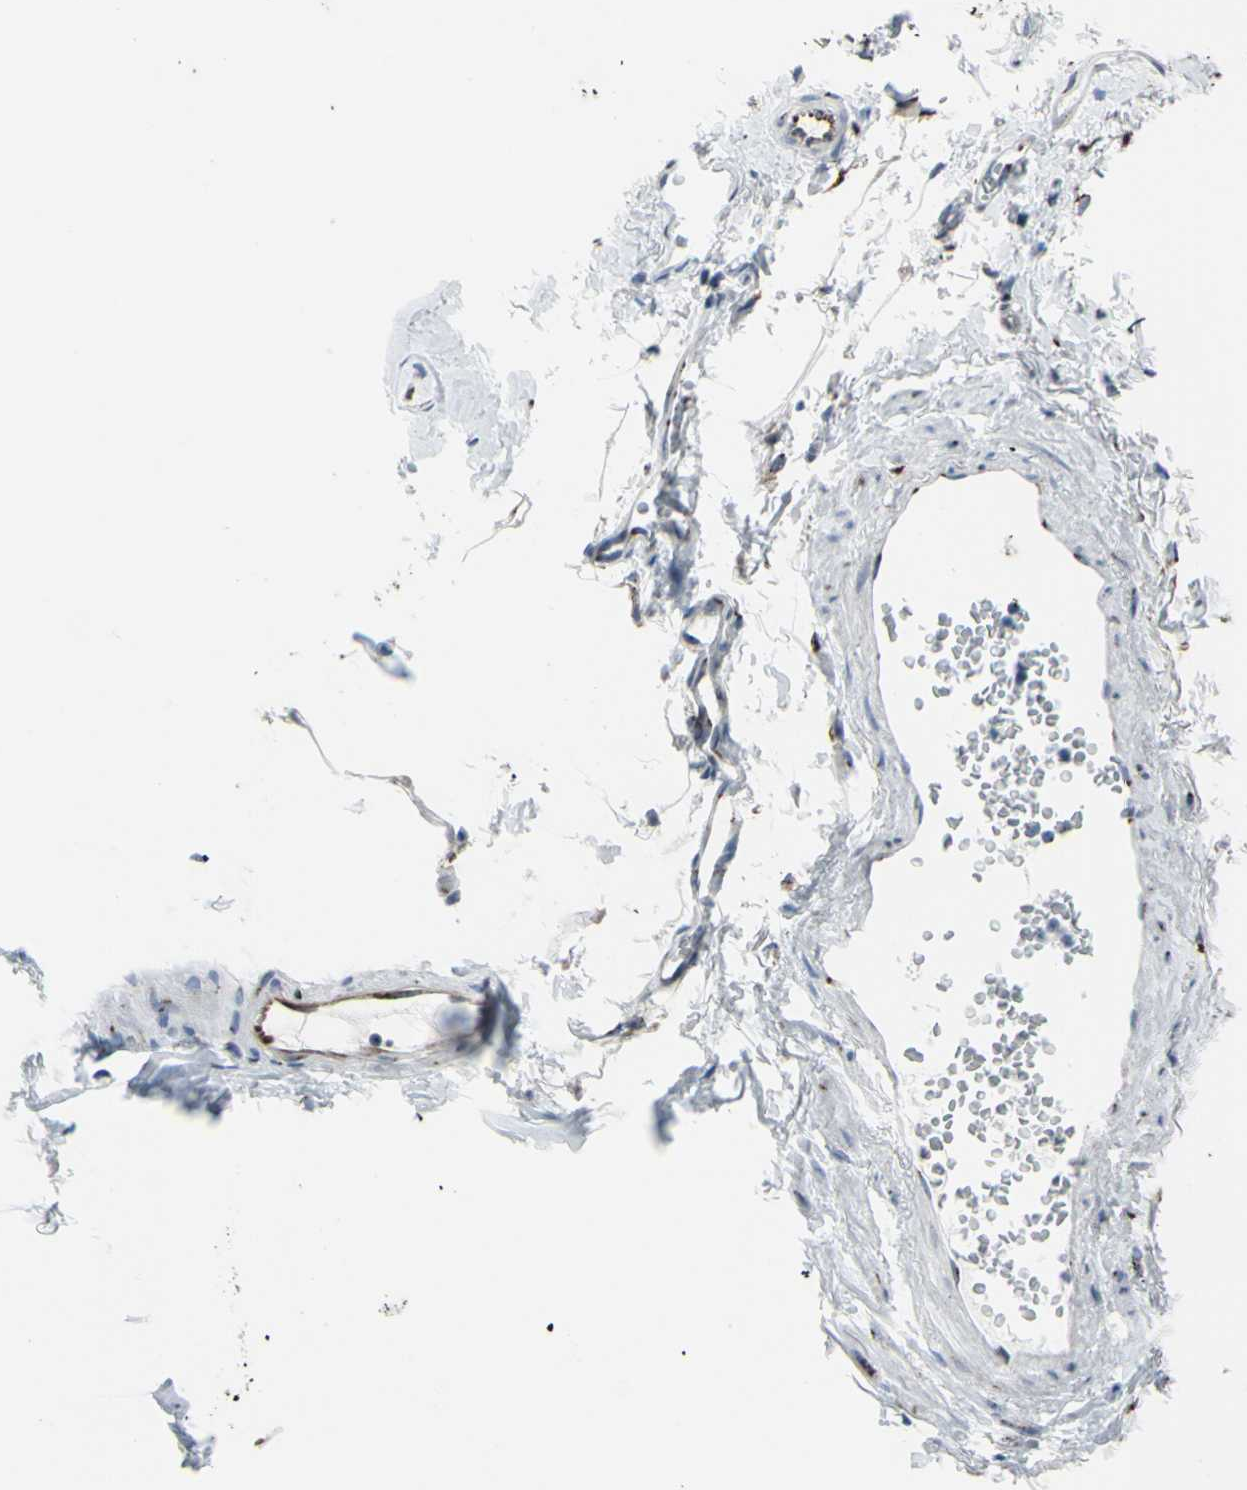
{"staining": {"intensity": "moderate", "quantity": ">75%", "location": "cytoplasmic/membranous"}, "tissue": "adipose tissue", "cell_type": "Adipocytes", "image_type": "normal", "snomed": [{"axis": "morphology", "description": "Normal tissue, NOS"}, {"axis": "topography", "description": "Cartilage tissue"}, {"axis": "topography", "description": "Bronchus"}], "caption": "Protein expression analysis of unremarkable adipose tissue displays moderate cytoplasmic/membranous staining in about >75% of adipocytes. Immunohistochemistry stains the protein of interest in brown and the nuclei are stained blue.", "gene": "GLG1", "patient": {"sex": "female", "age": 73}}